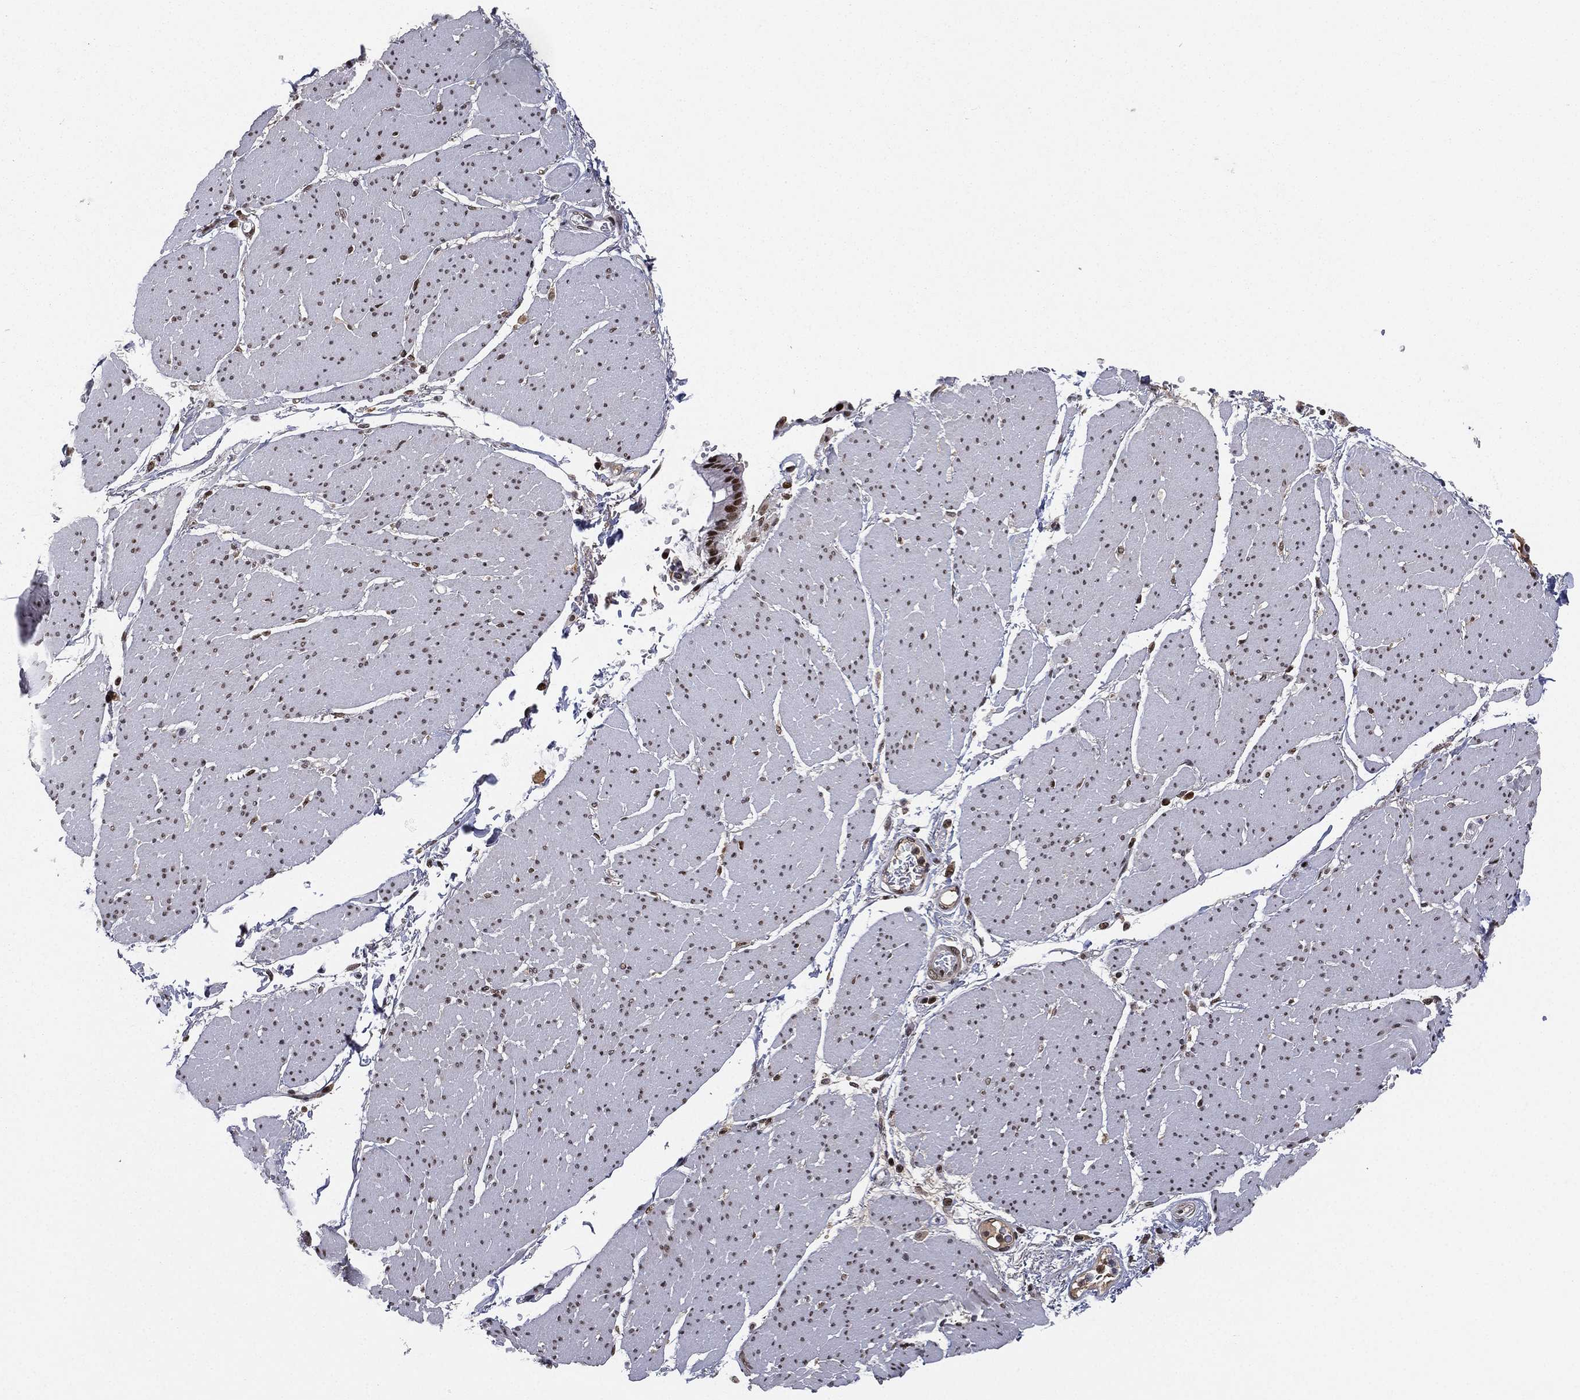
{"staining": {"intensity": "moderate", "quantity": ">75%", "location": "nuclear"}, "tissue": "smooth muscle", "cell_type": "Smooth muscle cells", "image_type": "normal", "snomed": [{"axis": "morphology", "description": "Normal tissue, NOS"}, {"axis": "topography", "description": "Smooth muscle"}, {"axis": "topography", "description": "Anal"}], "caption": "Immunohistochemical staining of unremarkable human smooth muscle reveals moderate nuclear protein expression in approximately >75% of smooth muscle cells. The protein is stained brown, and the nuclei are stained in blue (DAB IHC with brightfield microscopy, high magnification).", "gene": "RTF1", "patient": {"sex": "male", "age": 83}}